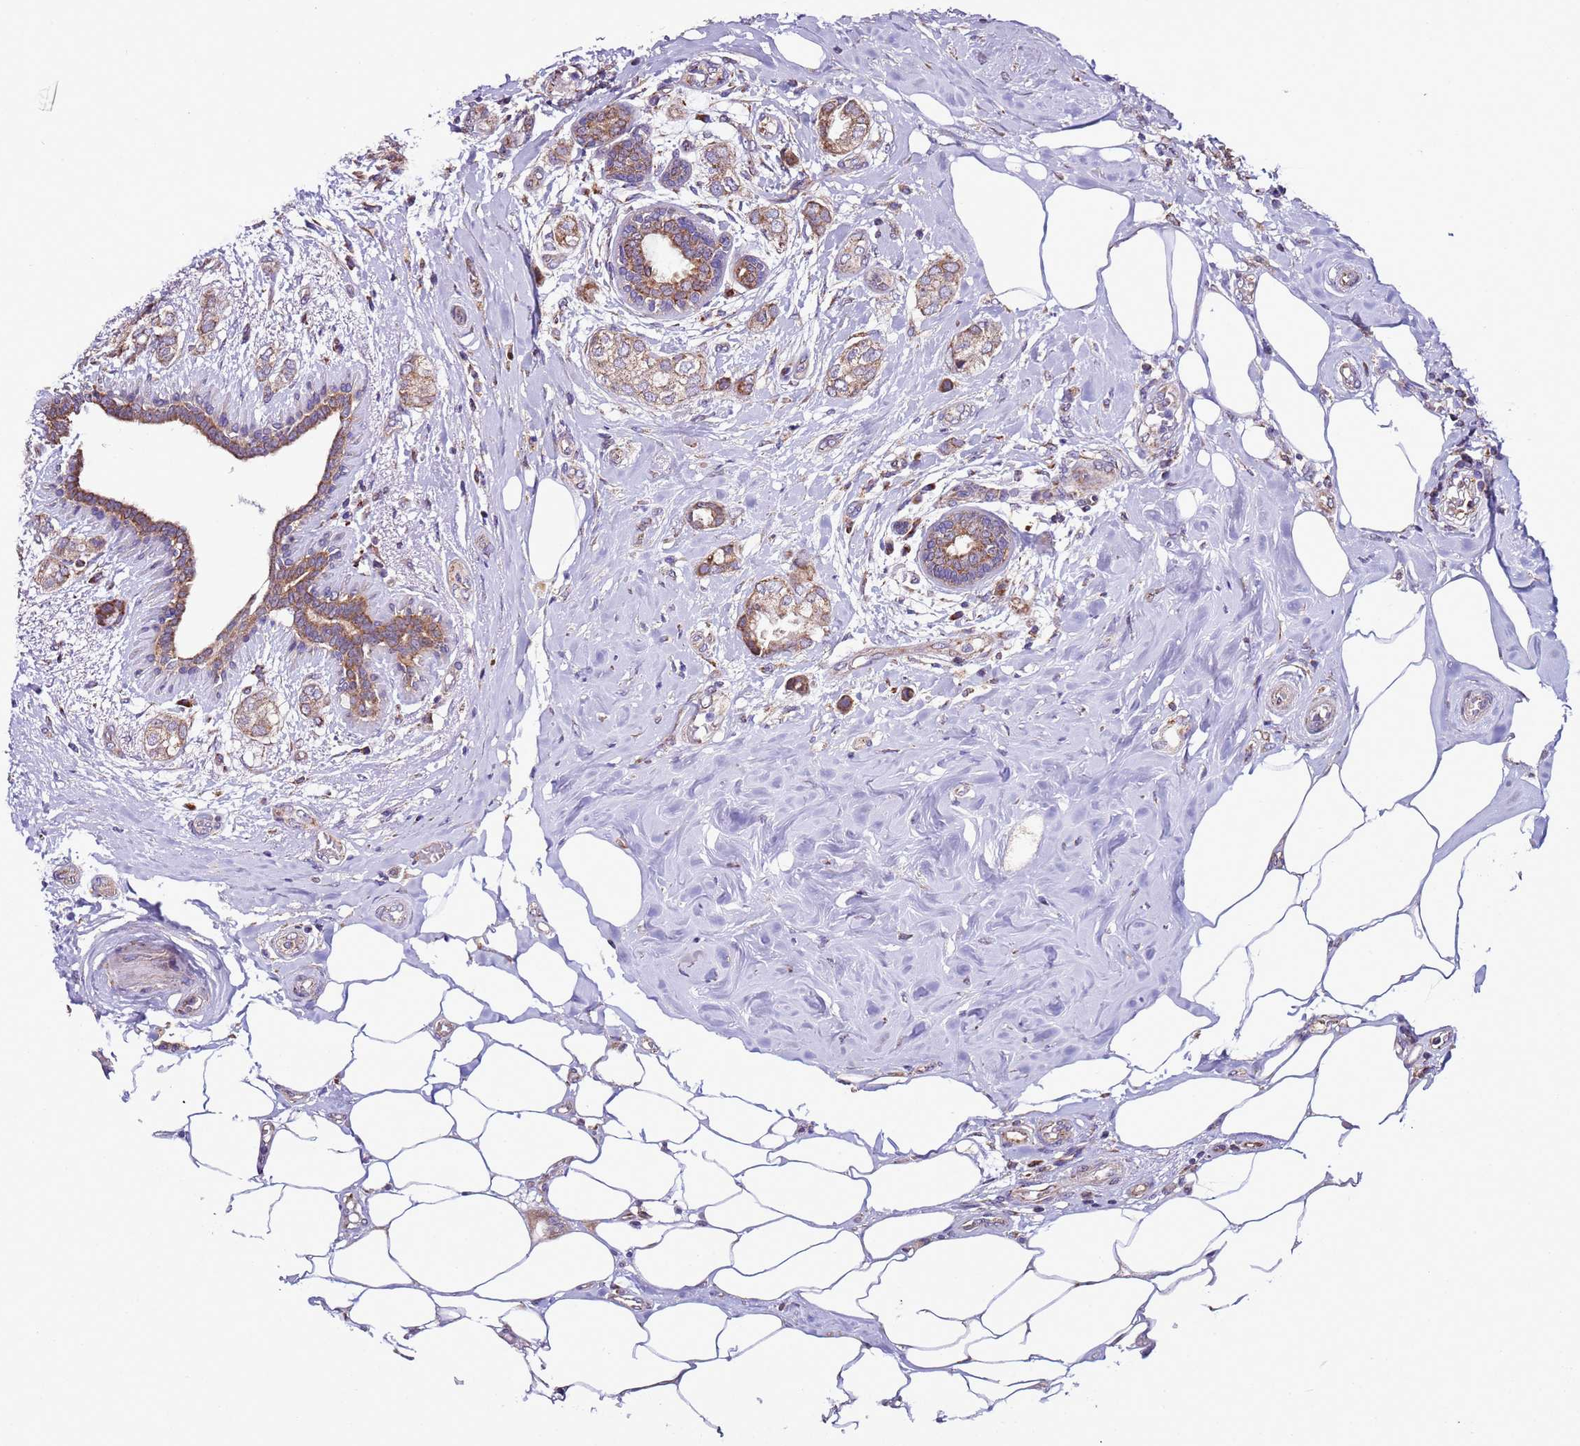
{"staining": {"intensity": "moderate", "quantity": ">75%", "location": "cytoplasmic/membranous"}, "tissue": "breast cancer", "cell_type": "Tumor cells", "image_type": "cancer", "snomed": [{"axis": "morphology", "description": "Duct carcinoma"}, {"axis": "topography", "description": "Breast"}], "caption": "Protein expression analysis of human invasive ductal carcinoma (breast) reveals moderate cytoplasmic/membranous positivity in approximately >75% of tumor cells.", "gene": "AHI1", "patient": {"sex": "female", "age": 73}}